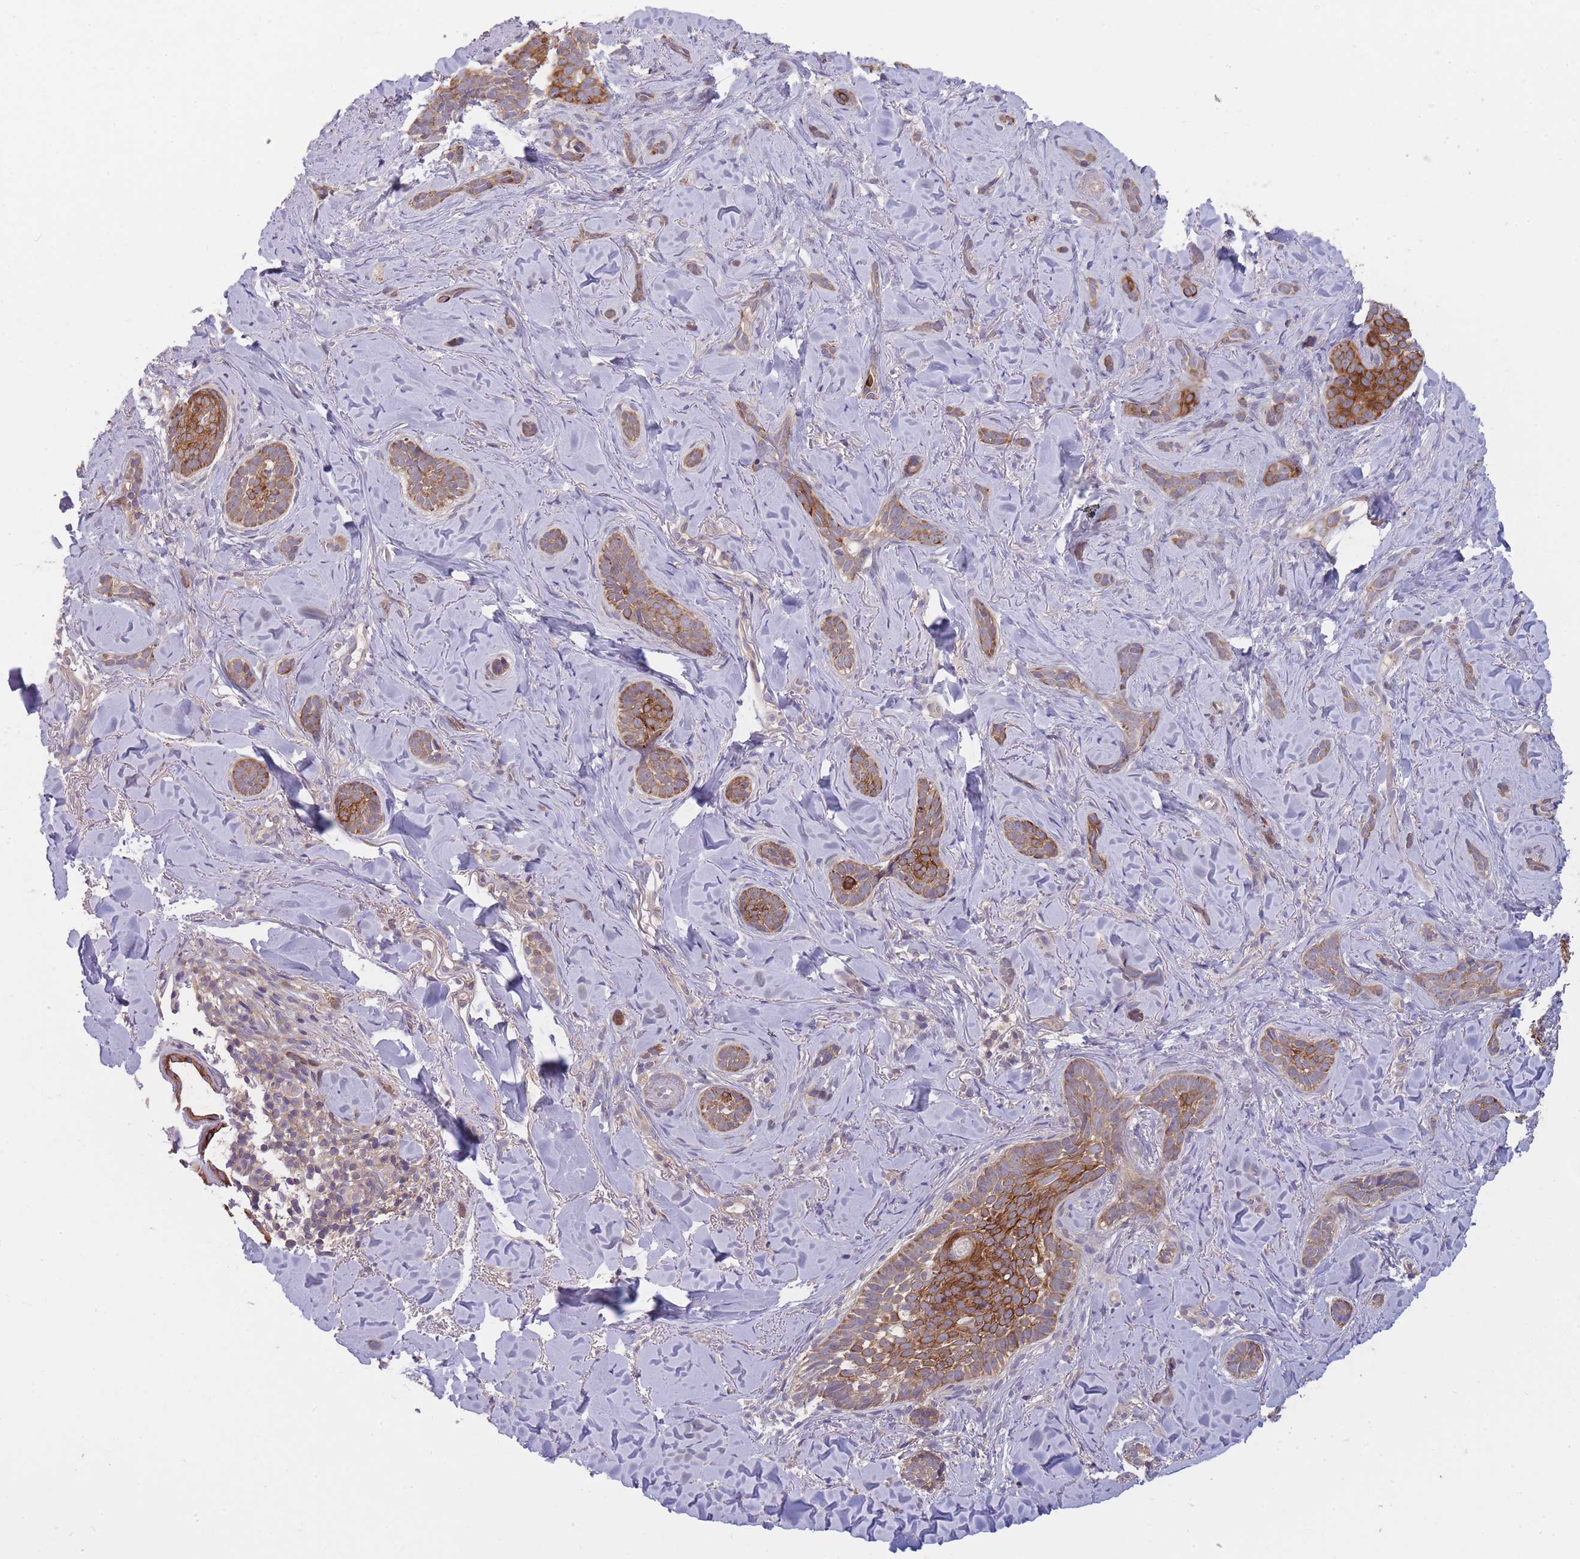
{"staining": {"intensity": "moderate", "quantity": ">75%", "location": "cytoplasmic/membranous"}, "tissue": "skin cancer", "cell_type": "Tumor cells", "image_type": "cancer", "snomed": [{"axis": "morphology", "description": "Basal cell carcinoma"}, {"axis": "topography", "description": "Skin"}], "caption": "Immunohistochemical staining of human skin cancer (basal cell carcinoma) reveals moderate cytoplasmic/membranous protein positivity in about >75% of tumor cells.", "gene": "PFDN6", "patient": {"sex": "female", "age": 55}}